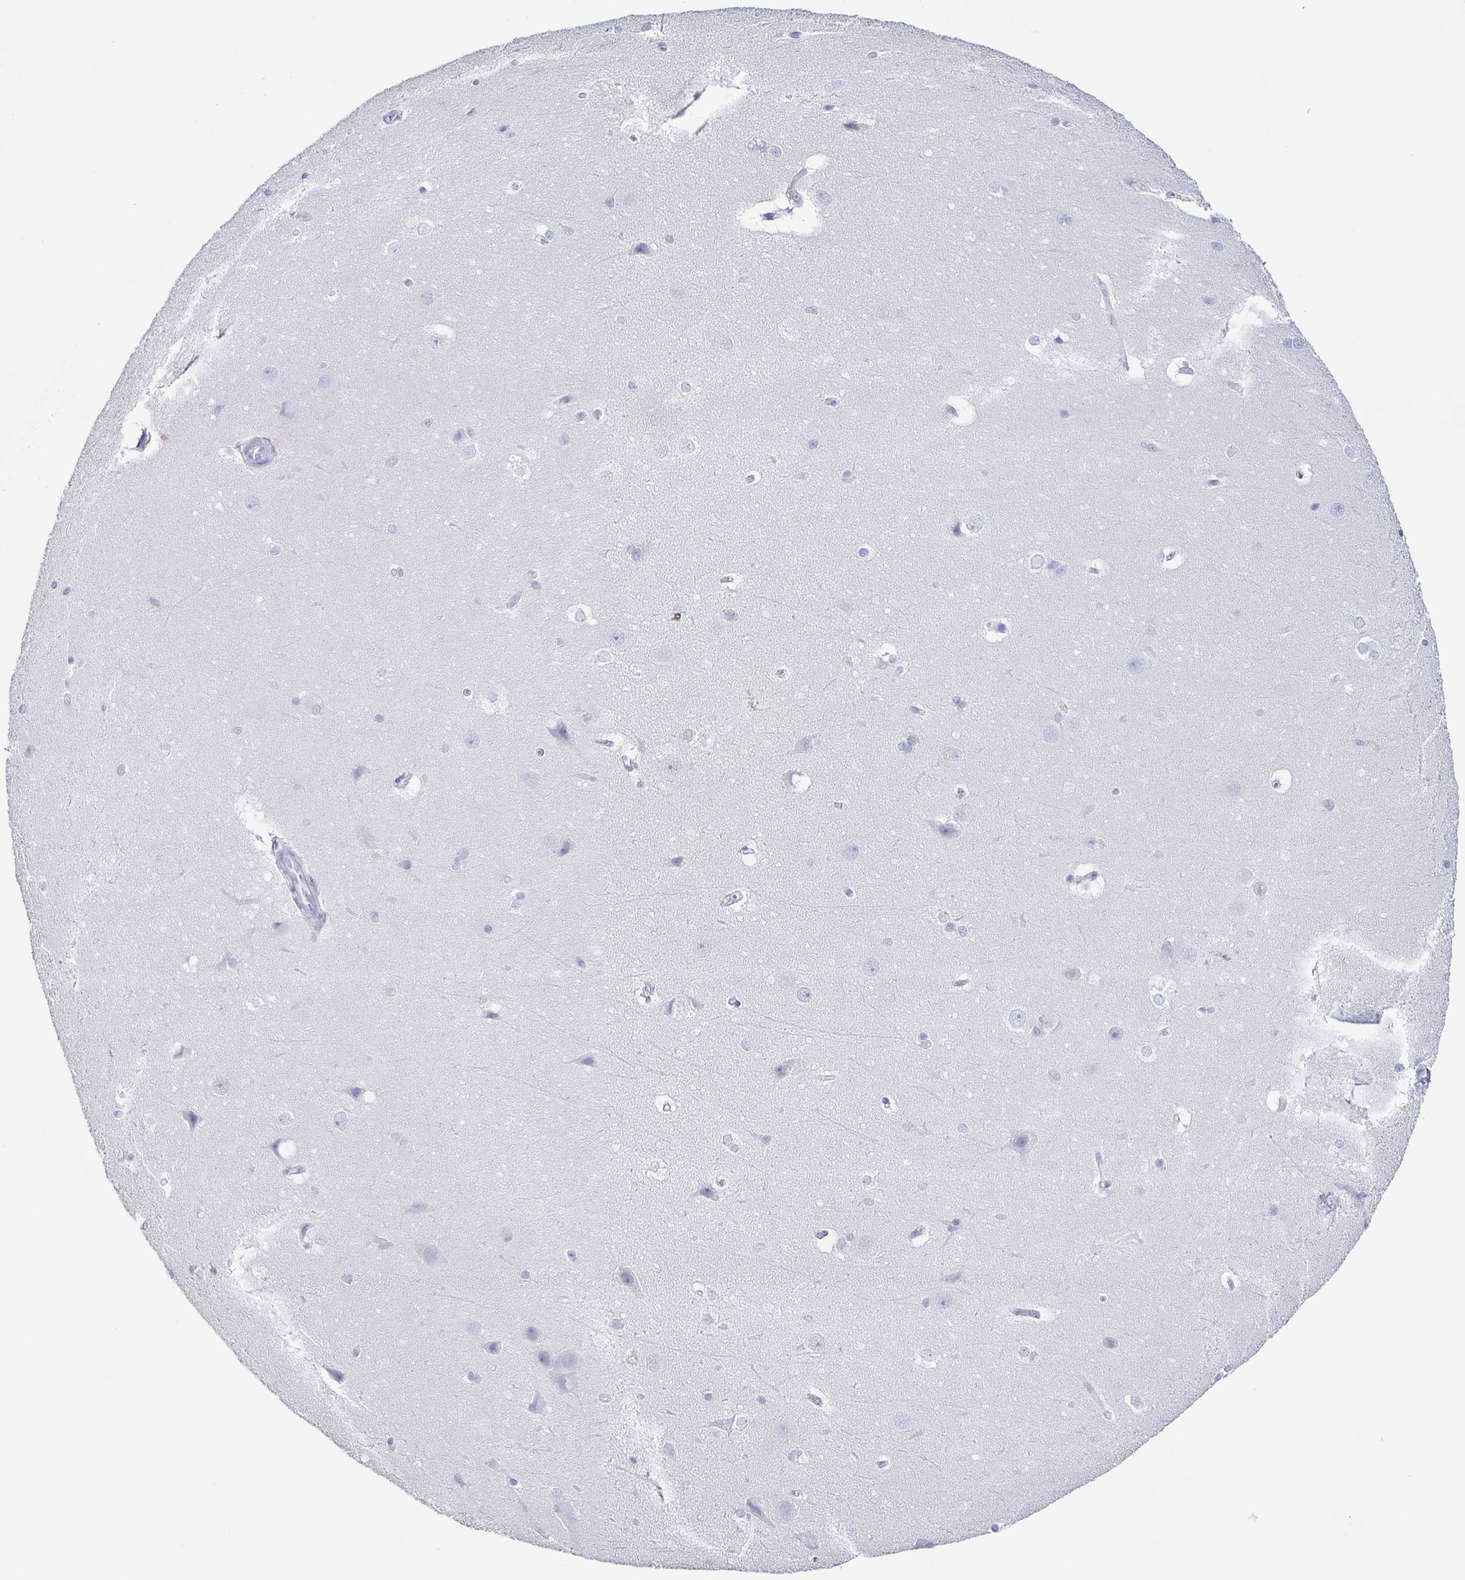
{"staining": {"intensity": "negative", "quantity": "none", "location": "none"}, "tissue": "hippocampus", "cell_type": "Glial cells", "image_type": "normal", "snomed": [{"axis": "morphology", "description": "Normal tissue, NOS"}, {"axis": "topography", "description": "Cerebral cortex"}, {"axis": "topography", "description": "Hippocampus"}], "caption": "The immunohistochemistry histopathology image has no significant positivity in glial cells of hippocampus. (DAB (3,3'-diaminobenzidine) IHC with hematoxylin counter stain).", "gene": "ZG16B", "patient": {"sex": "female", "age": 19}}